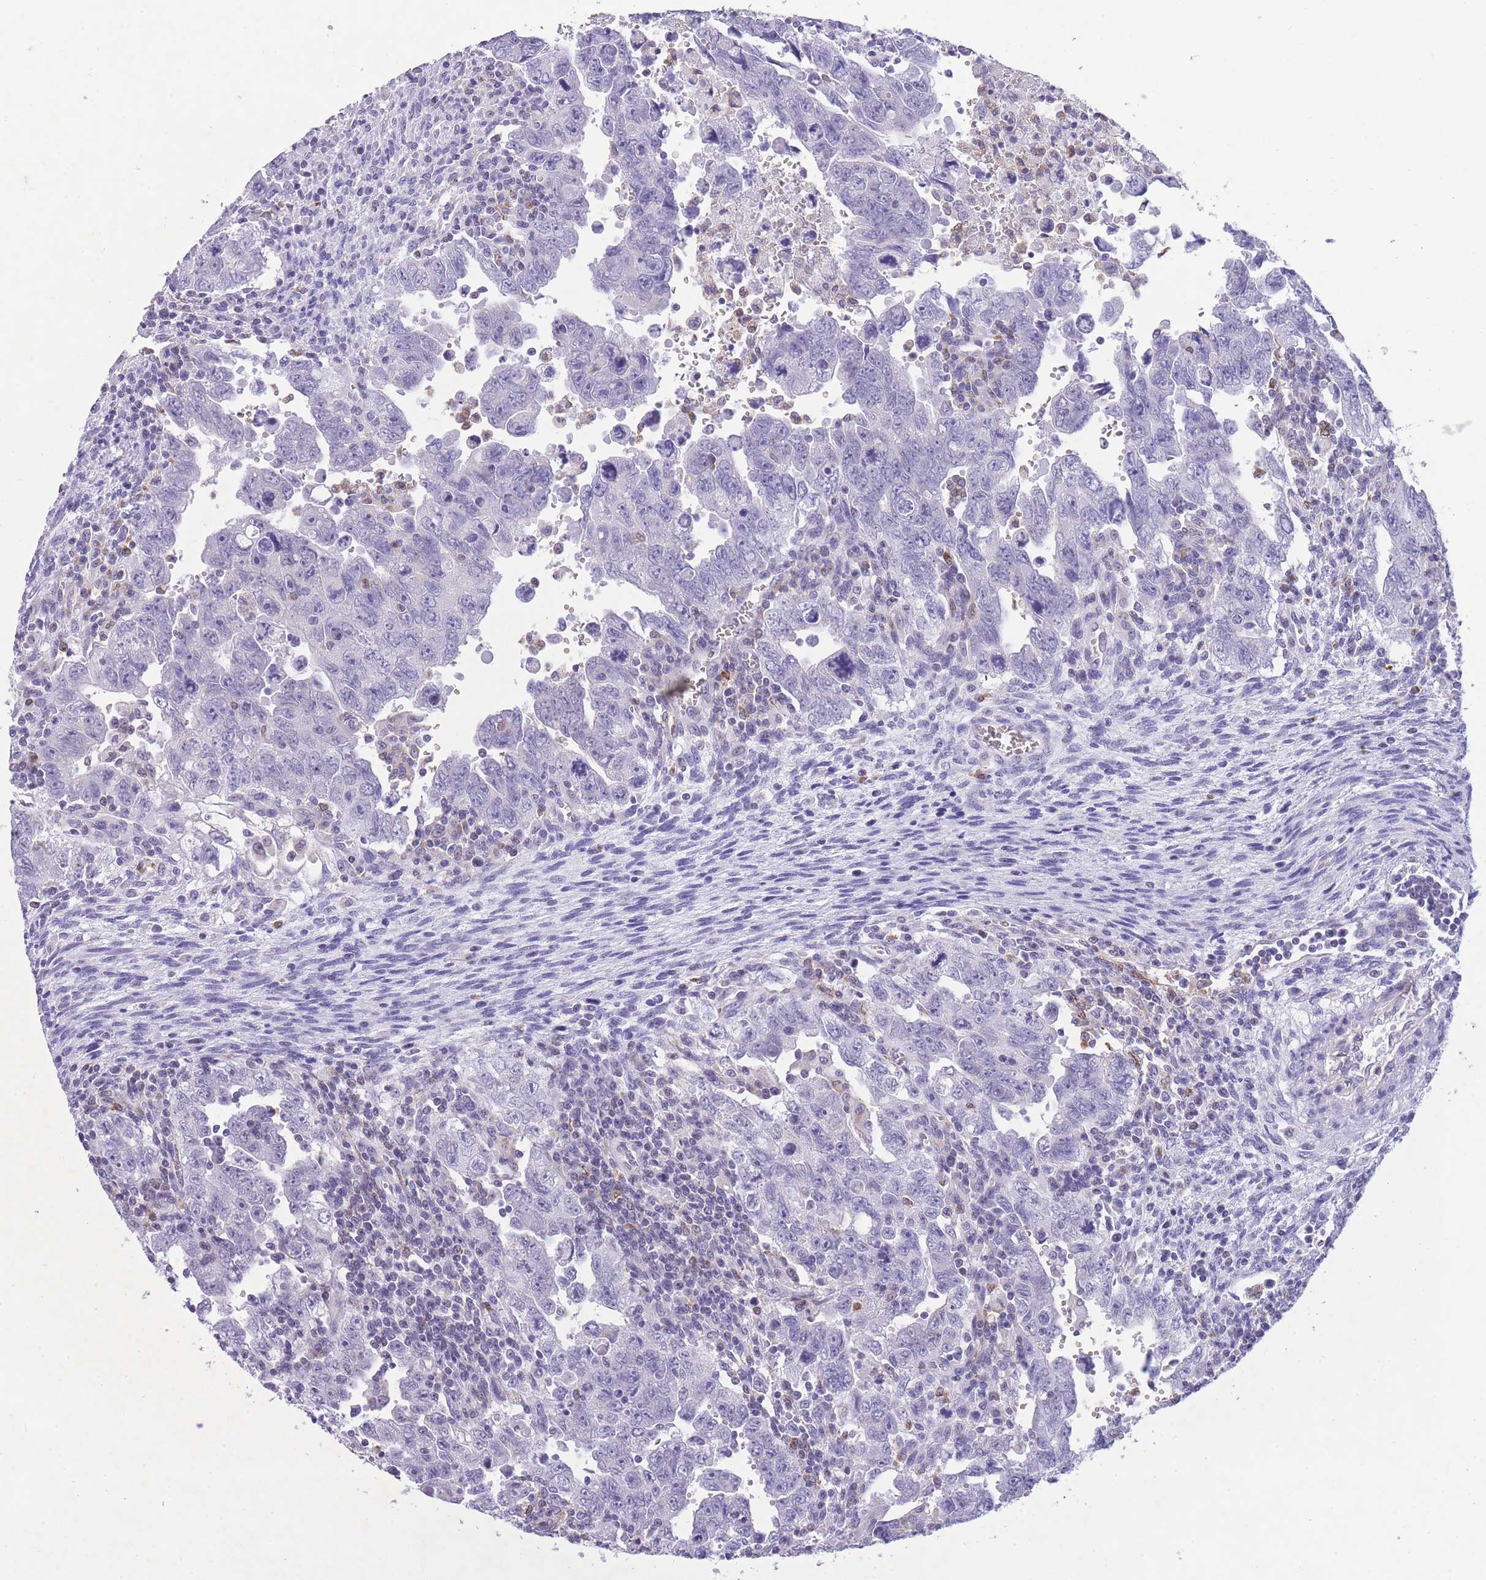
{"staining": {"intensity": "negative", "quantity": "none", "location": "none"}, "tissue": "testis cancer", "cell_type": "Tumor cells", "image_type": "cancer", "snomed": [{"axis": "morphology", "description": "Carcinoma, Embryonal, NOS"}, {"axis": "topography", "description": "Testis"}], "caption": "High power microscopy micrograph of an immunohistochemistry image of testis cancer (embryonal carcinoma), revealing no significant expression in tumor cells.", "gene": "ZNF662", "patient": {"sex": "male", "age": 28}}